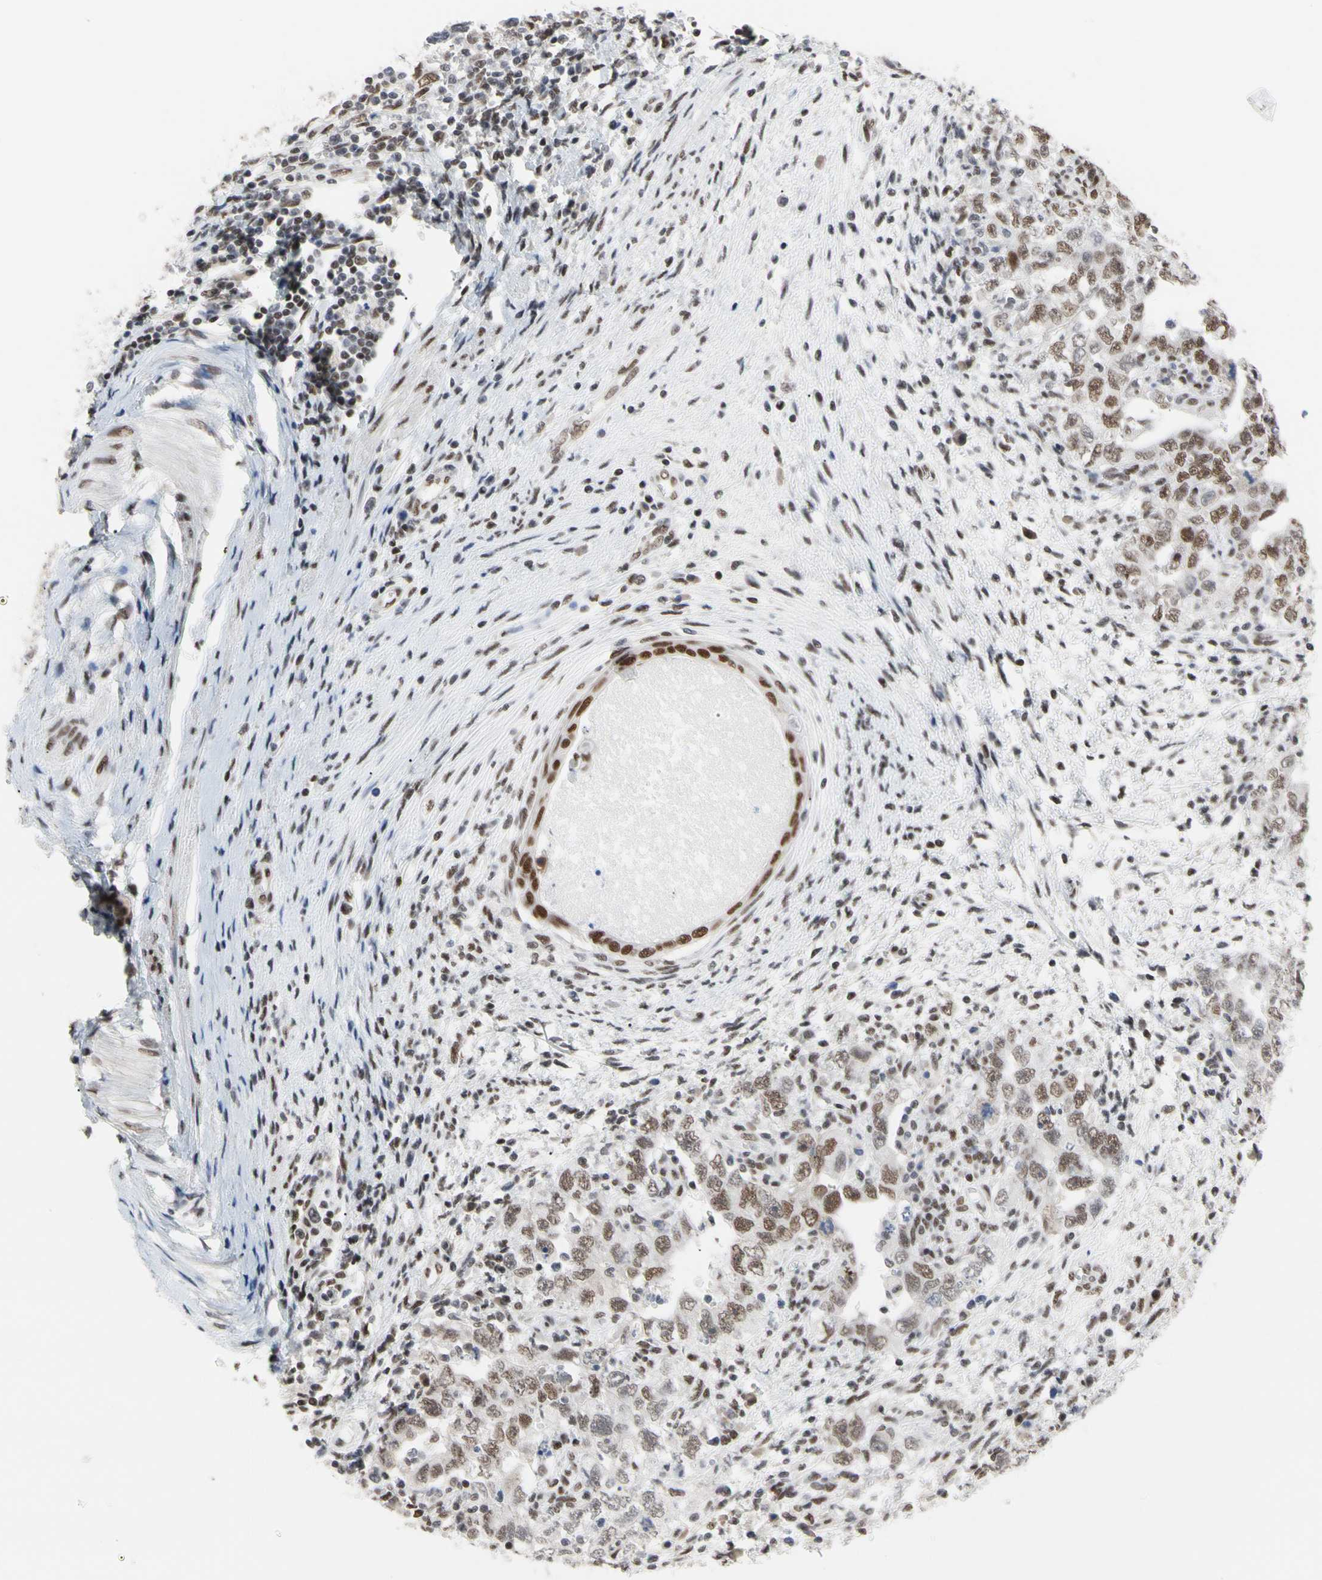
{"staining": {"intensity": "moderate", "quantity": ">75%", "location": "nuclear"}, "tissue": "testis cancer", "cell_type": "Tumor cells", "image_type": "cancer", "snomed": [{"axis": "morphology", "description": "Carcinoma, Embryonal, NOS"}, {"axis": "topography", "description": "Testis"}], "caption": "High-power microscopy captured an immunohistochemistry image of testis cancer, revealing moderate nuclear expression in about >75% of tumor cells. The staining was performed using DAB, with brown indicating positive protein expression. Nuclei are stained blue with hematoxylin.", "gene": "FAM98B", "patient": {"sex": "male", "age": 26}}